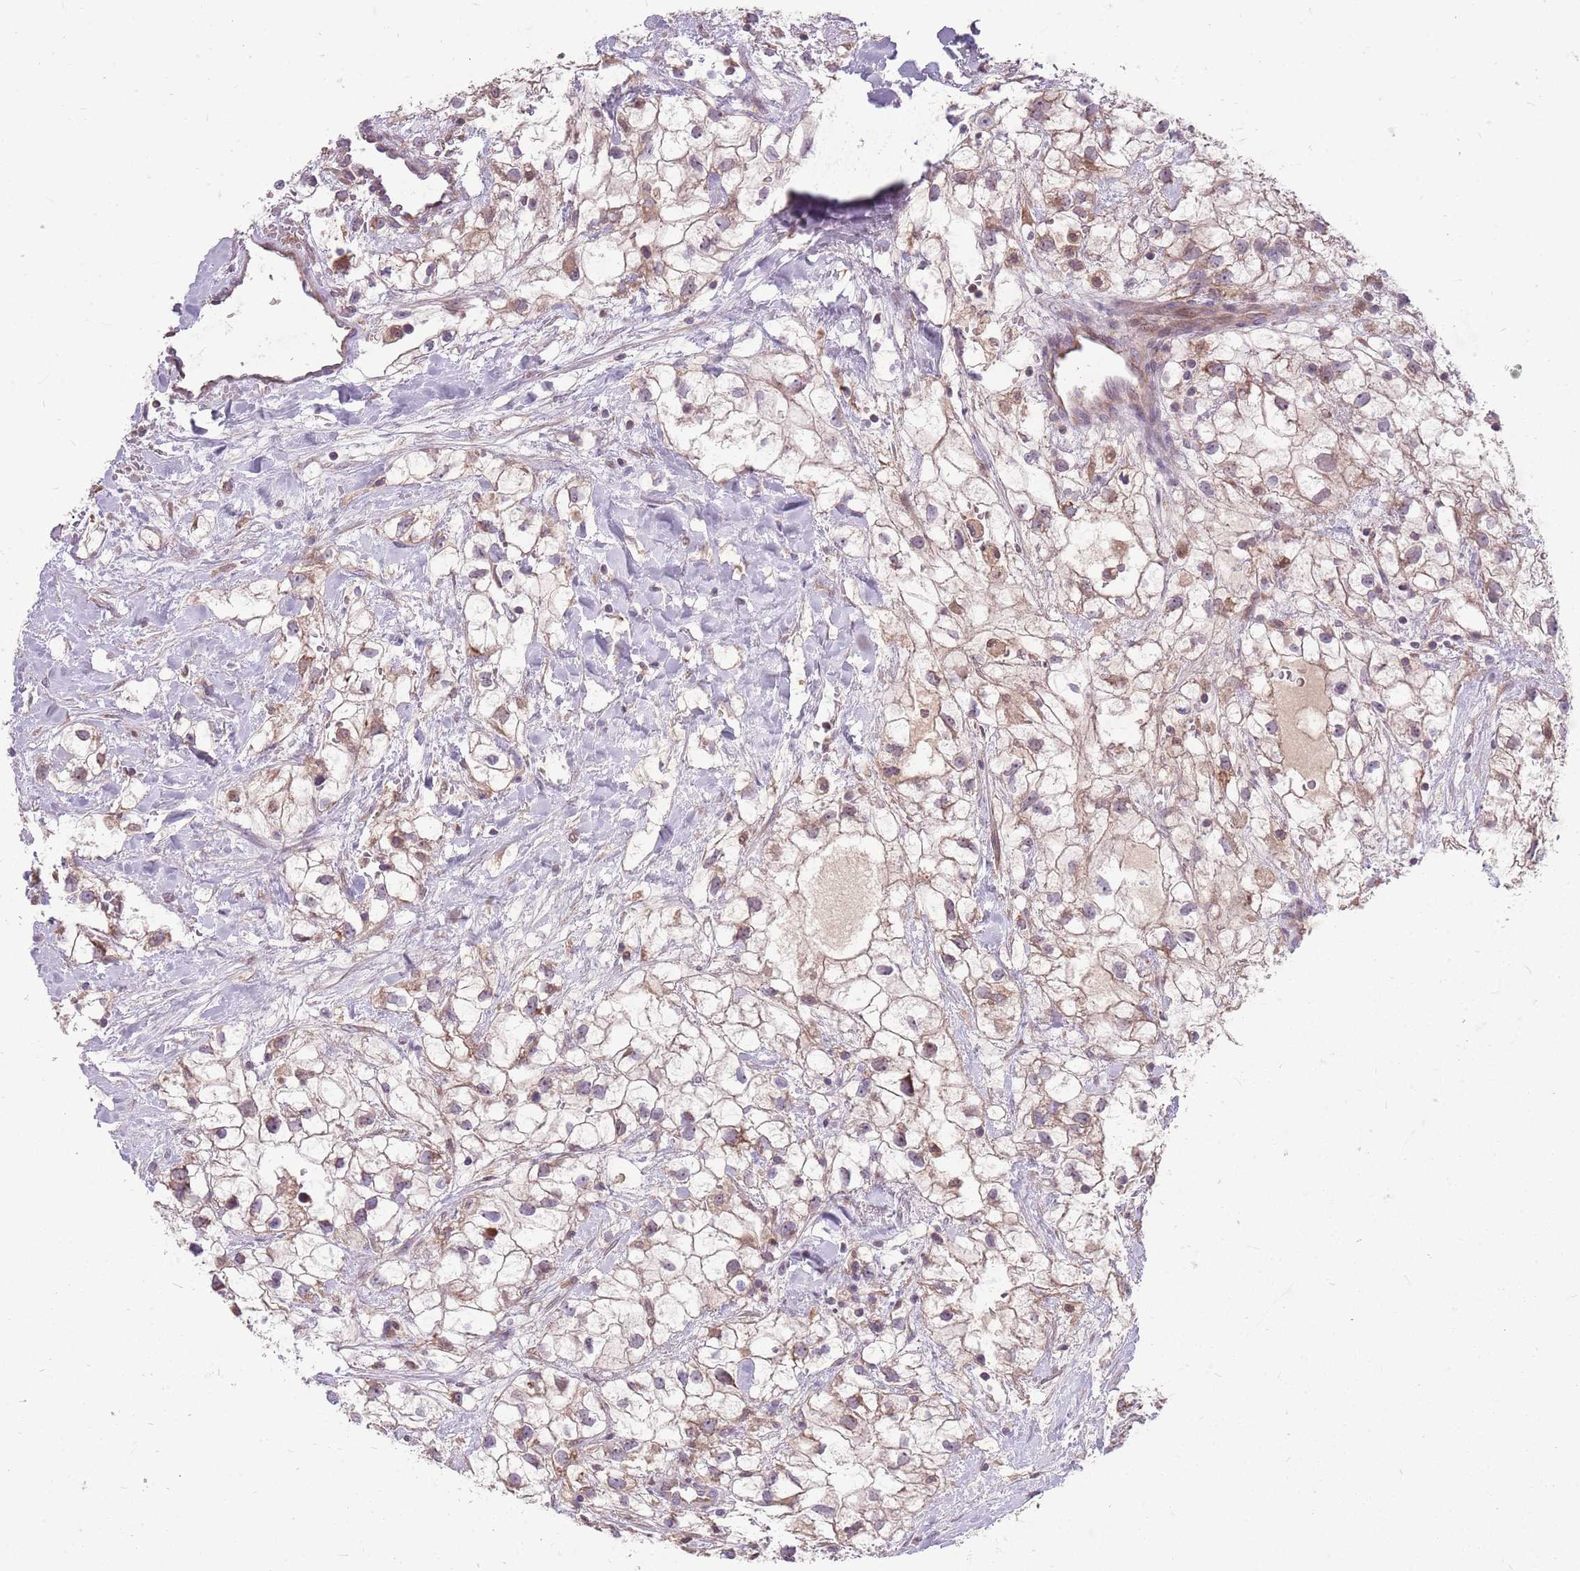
{"staining": {"intensity": "weak", "quantity": "25%-75%", "location": "nuclear"}, "tissue": "renal cancer", "cell_type": "Tumor cells", "image_type": "cancer", "snomed": [{"axis": "morphology", "description": "Adenocarcinoma, NOS"}, {"axis": "topography", "description": "Kidney"}], "caption": "Human adenocarcinoma (renal) stained with a brown dye reveals weak nuclear positive expression in about 25%-75% of tumor cells.", "gene": "PPP1R27", "patient": {"sex": "male", "age": 59}}